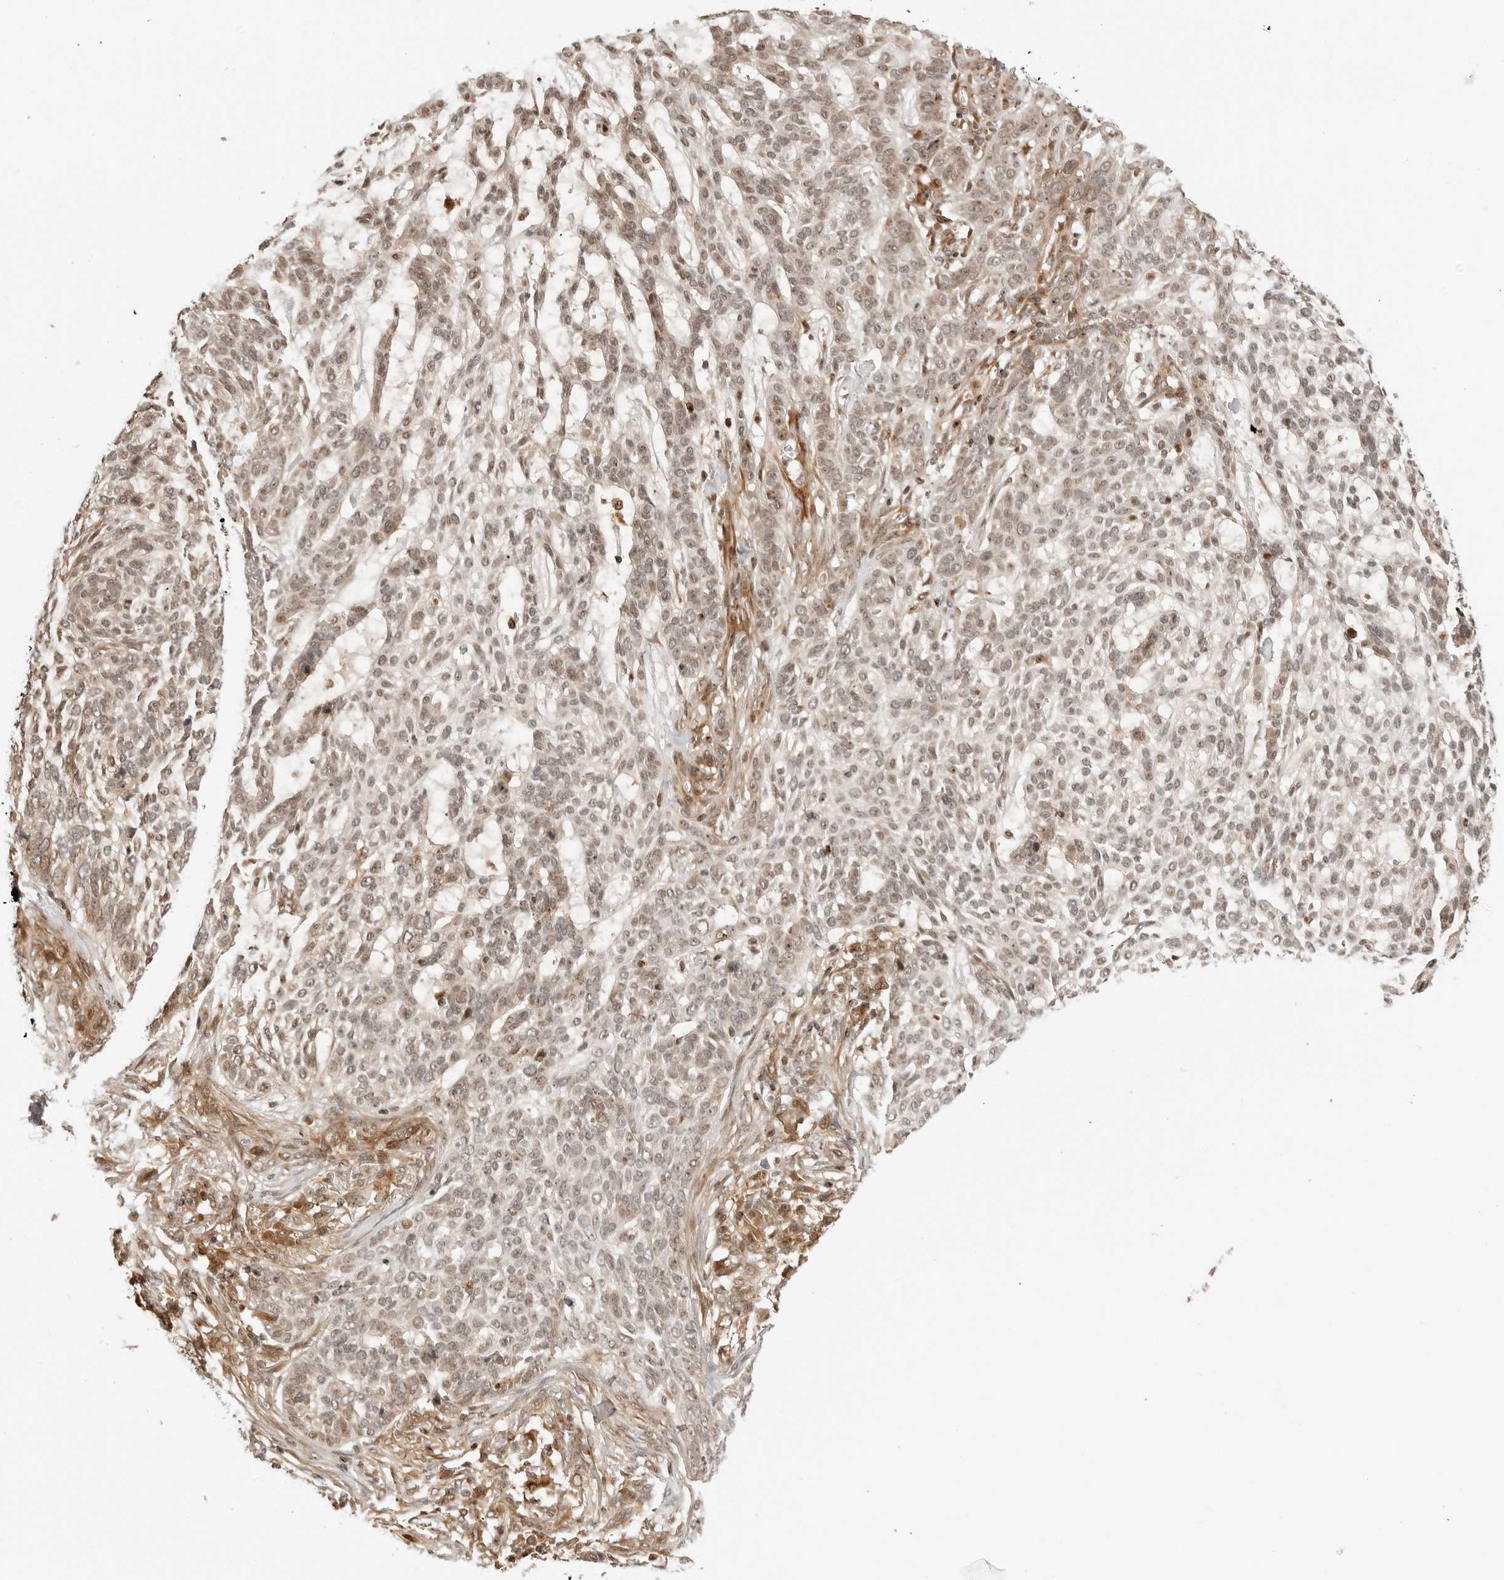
{"staining": {"intensity": "weak", "quantity": ">75%", "location": "nuclear"}, "tissue": "skin cancer", "cell_type": "Tumor cells", "image_type": "cancer", "snomed": [{"axis": "morphology", "description": "Basal cell carcinoma"}, {"axis": "topography", "description": "Skin"}], "caption": "Immunohistochemistry (IHC) histopathology image of neoplastic tissue: skin cancer stained using IHC exhibits low levels of weak protein expression localized specifically in the nuclear of tumor cells, appearing as a nuclear brown color.", "gene": "GEM", "patient": {"sex": "female", "age": 64}}